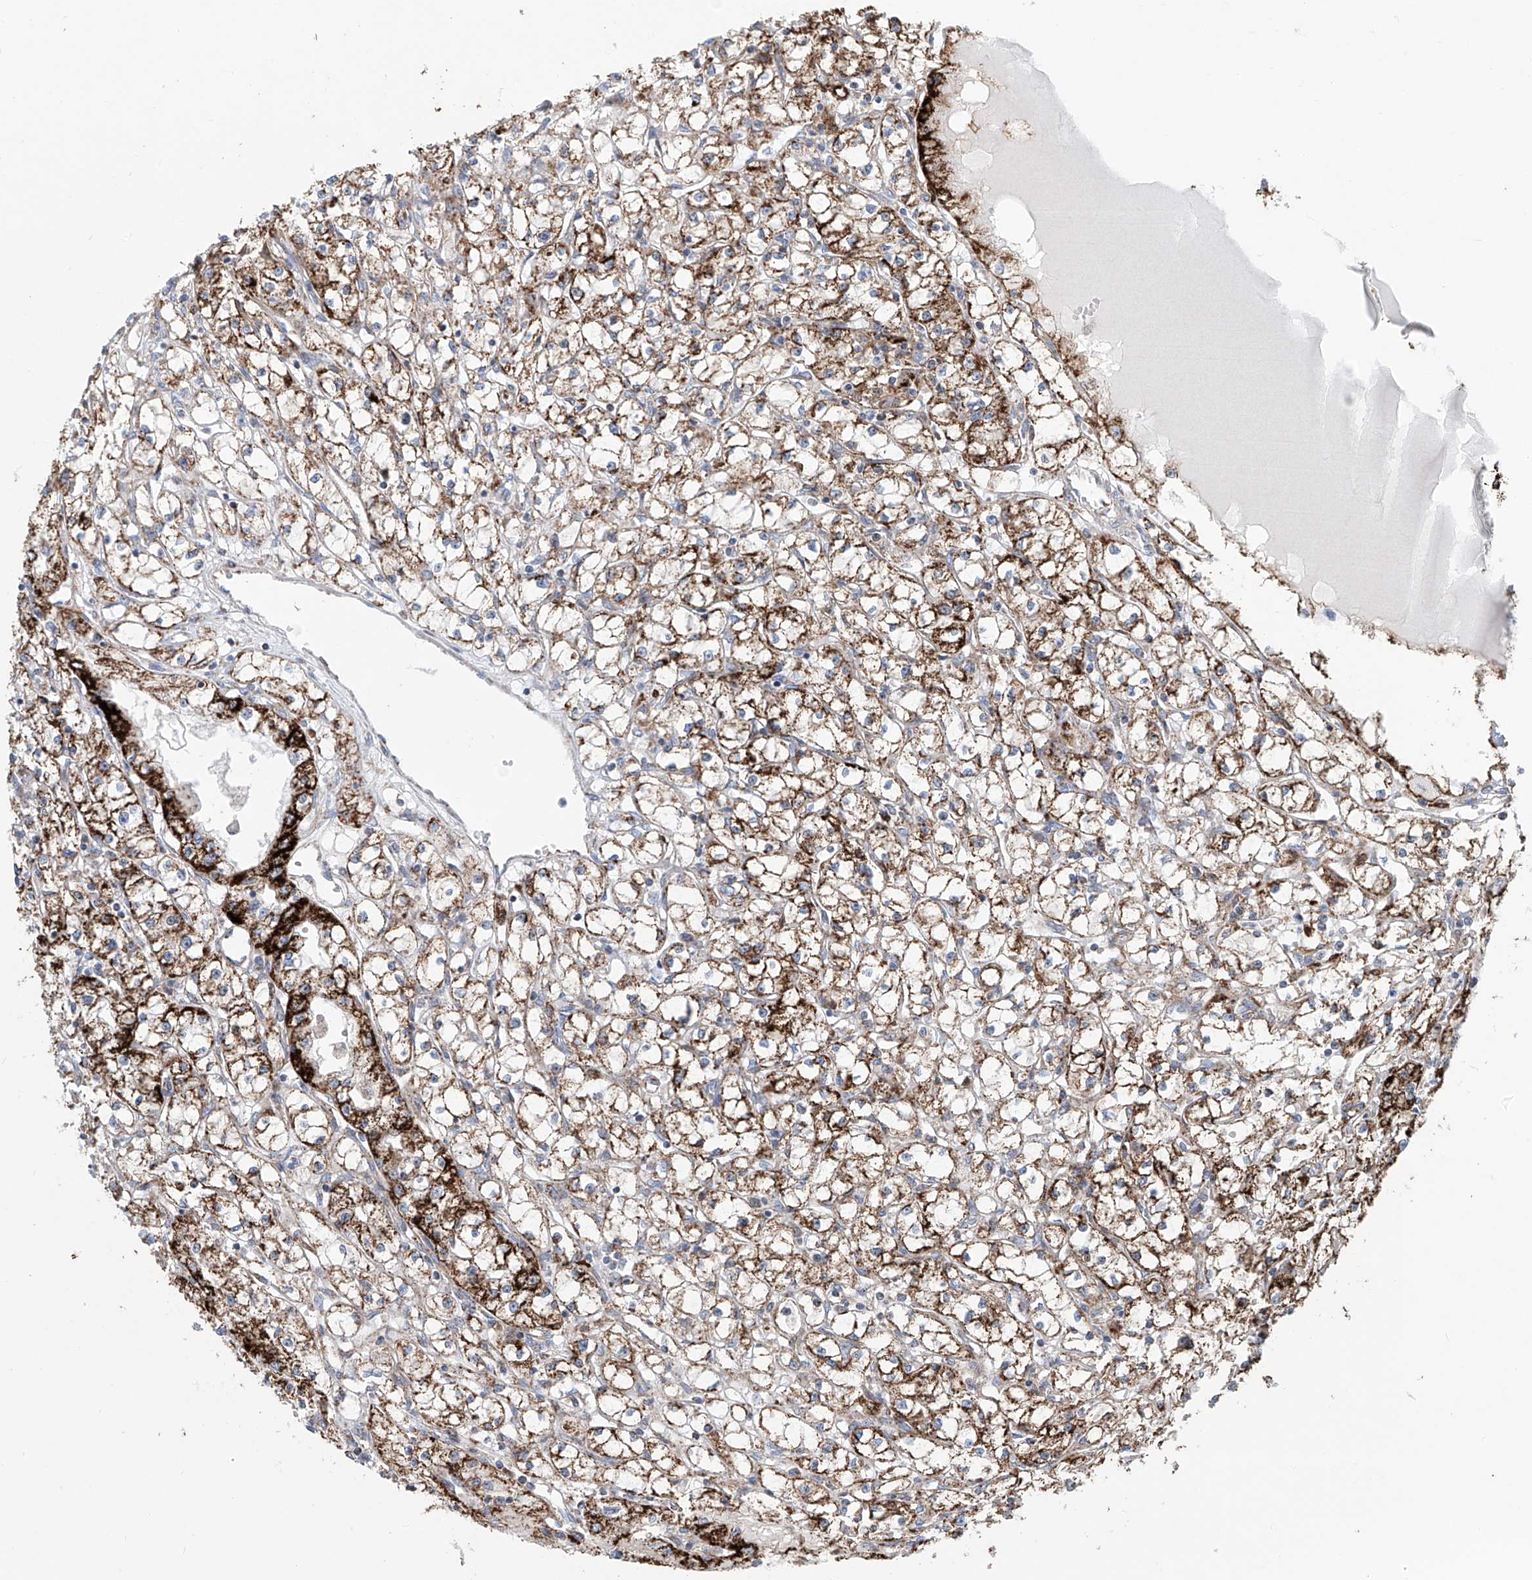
{"staining": {"intensity": "strong", "quantity": "25%-75%", "location": "cytoplasmic/membranous"}, "tissue": "renal cancer", "cell_type": "Tumor cells", "image_type": "cancer", "snomed": [{"axis": "morphology", "description": "Adenocarcinoma, NOS"}, {"axis": "topography", "description": "Kidney"}], "caption": "Renal adenocarcinoma stained with a brown dye reveals strong cytoplasmic/membranous positive expression in approximately 25%-75% of tumor cells.", "gene": "ALDH6A1", "patient": {"sex": "male", "age": 56}}